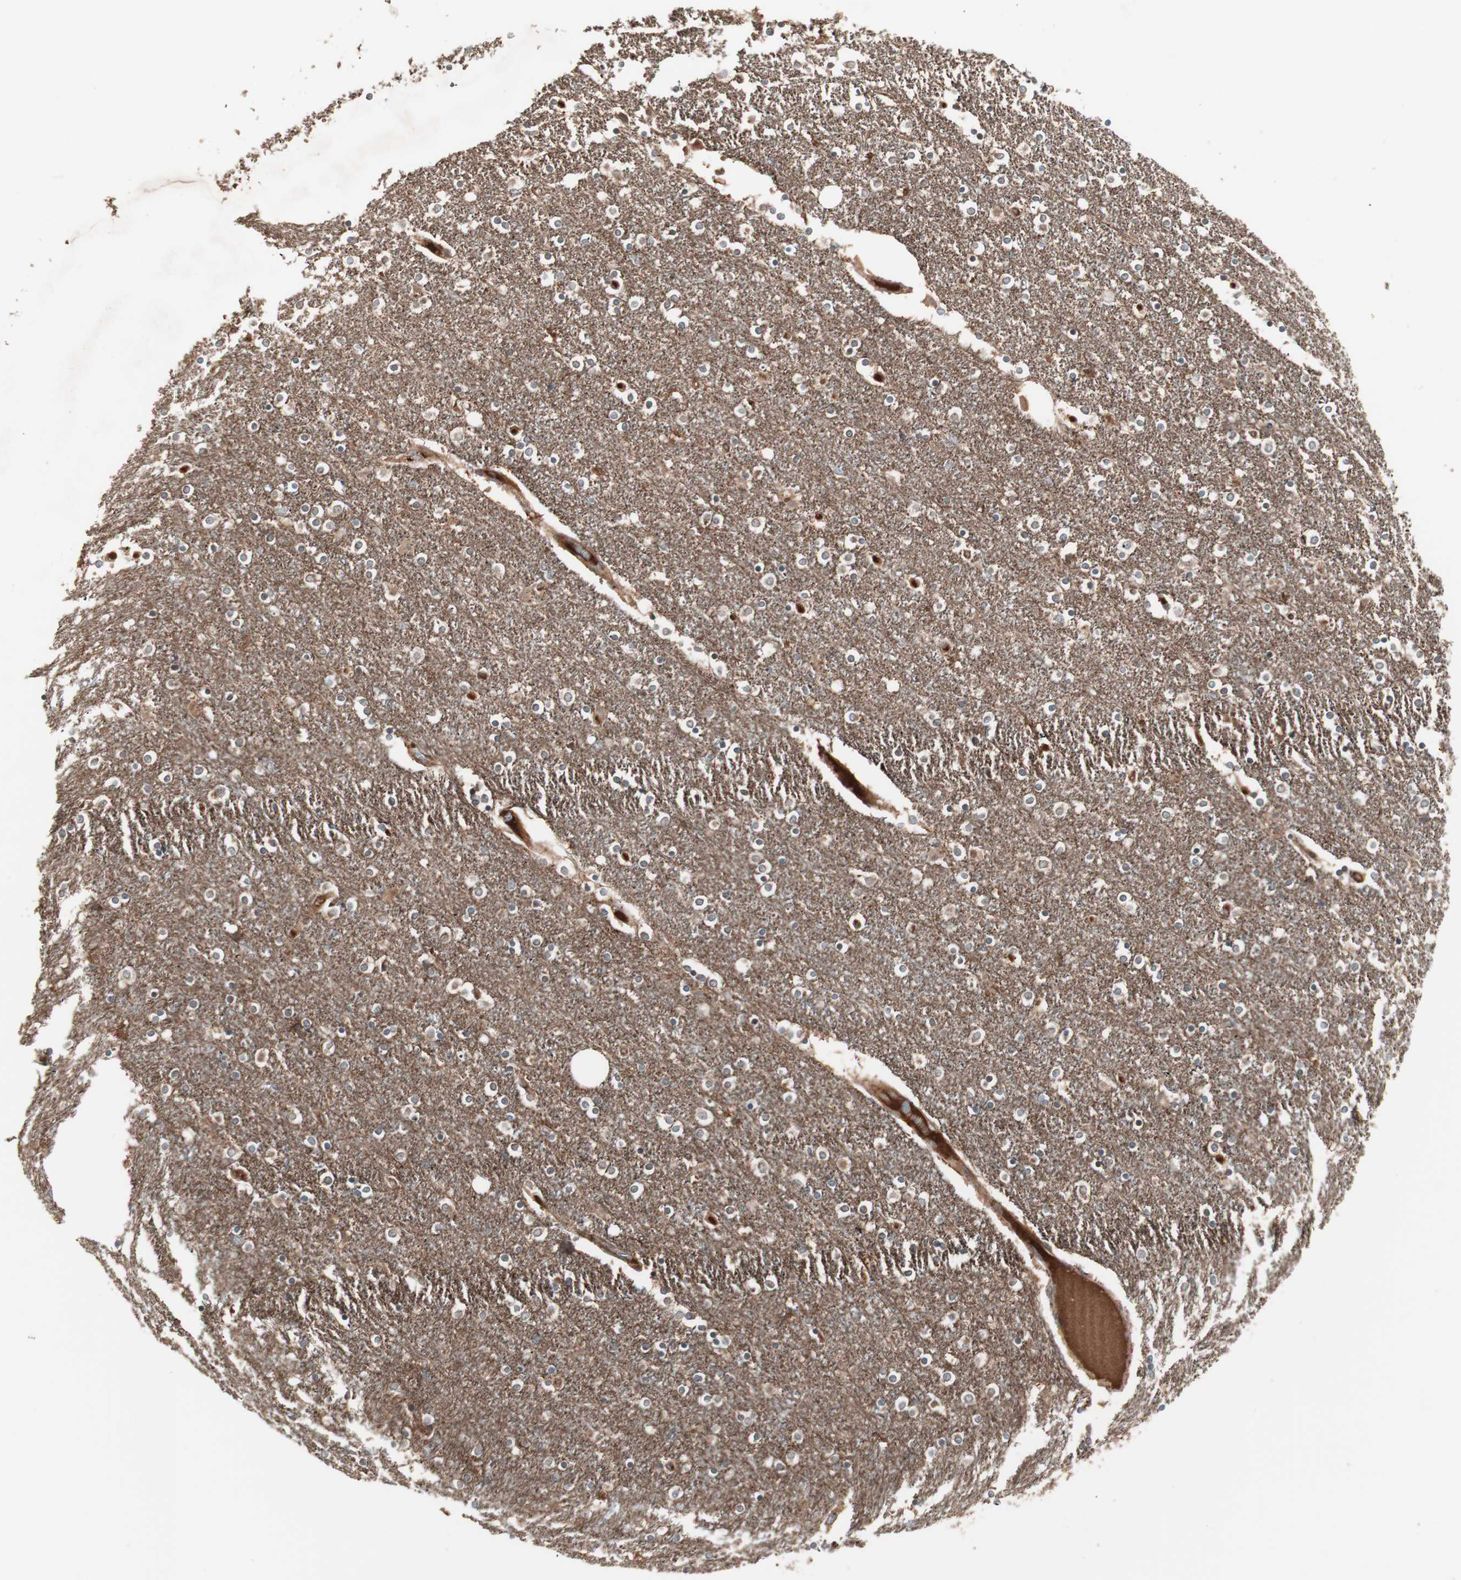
{"staining": {"intensity": "weak", "quantity": "25%-75%", "location": "cytoplasmic/membranous"}, "tissue": "caudate", "cell_type": "Glial cells", "image_type": "normal", "snomed": [{"axis": "morphology", "description": "Normal tissue, NOS"}, {"axis": "topography", "description": "Lateral ventricle wall"}], "caption": "DAB (3,3'-diaminobenzidine) immunohistochemical staining of unremarkable caudate reveals weak cytoplasmic/membranous protein staining in about 25%-75% of glial cells.", "gene": "TFPI", "patient": {"sex": "female", "age": 54}}